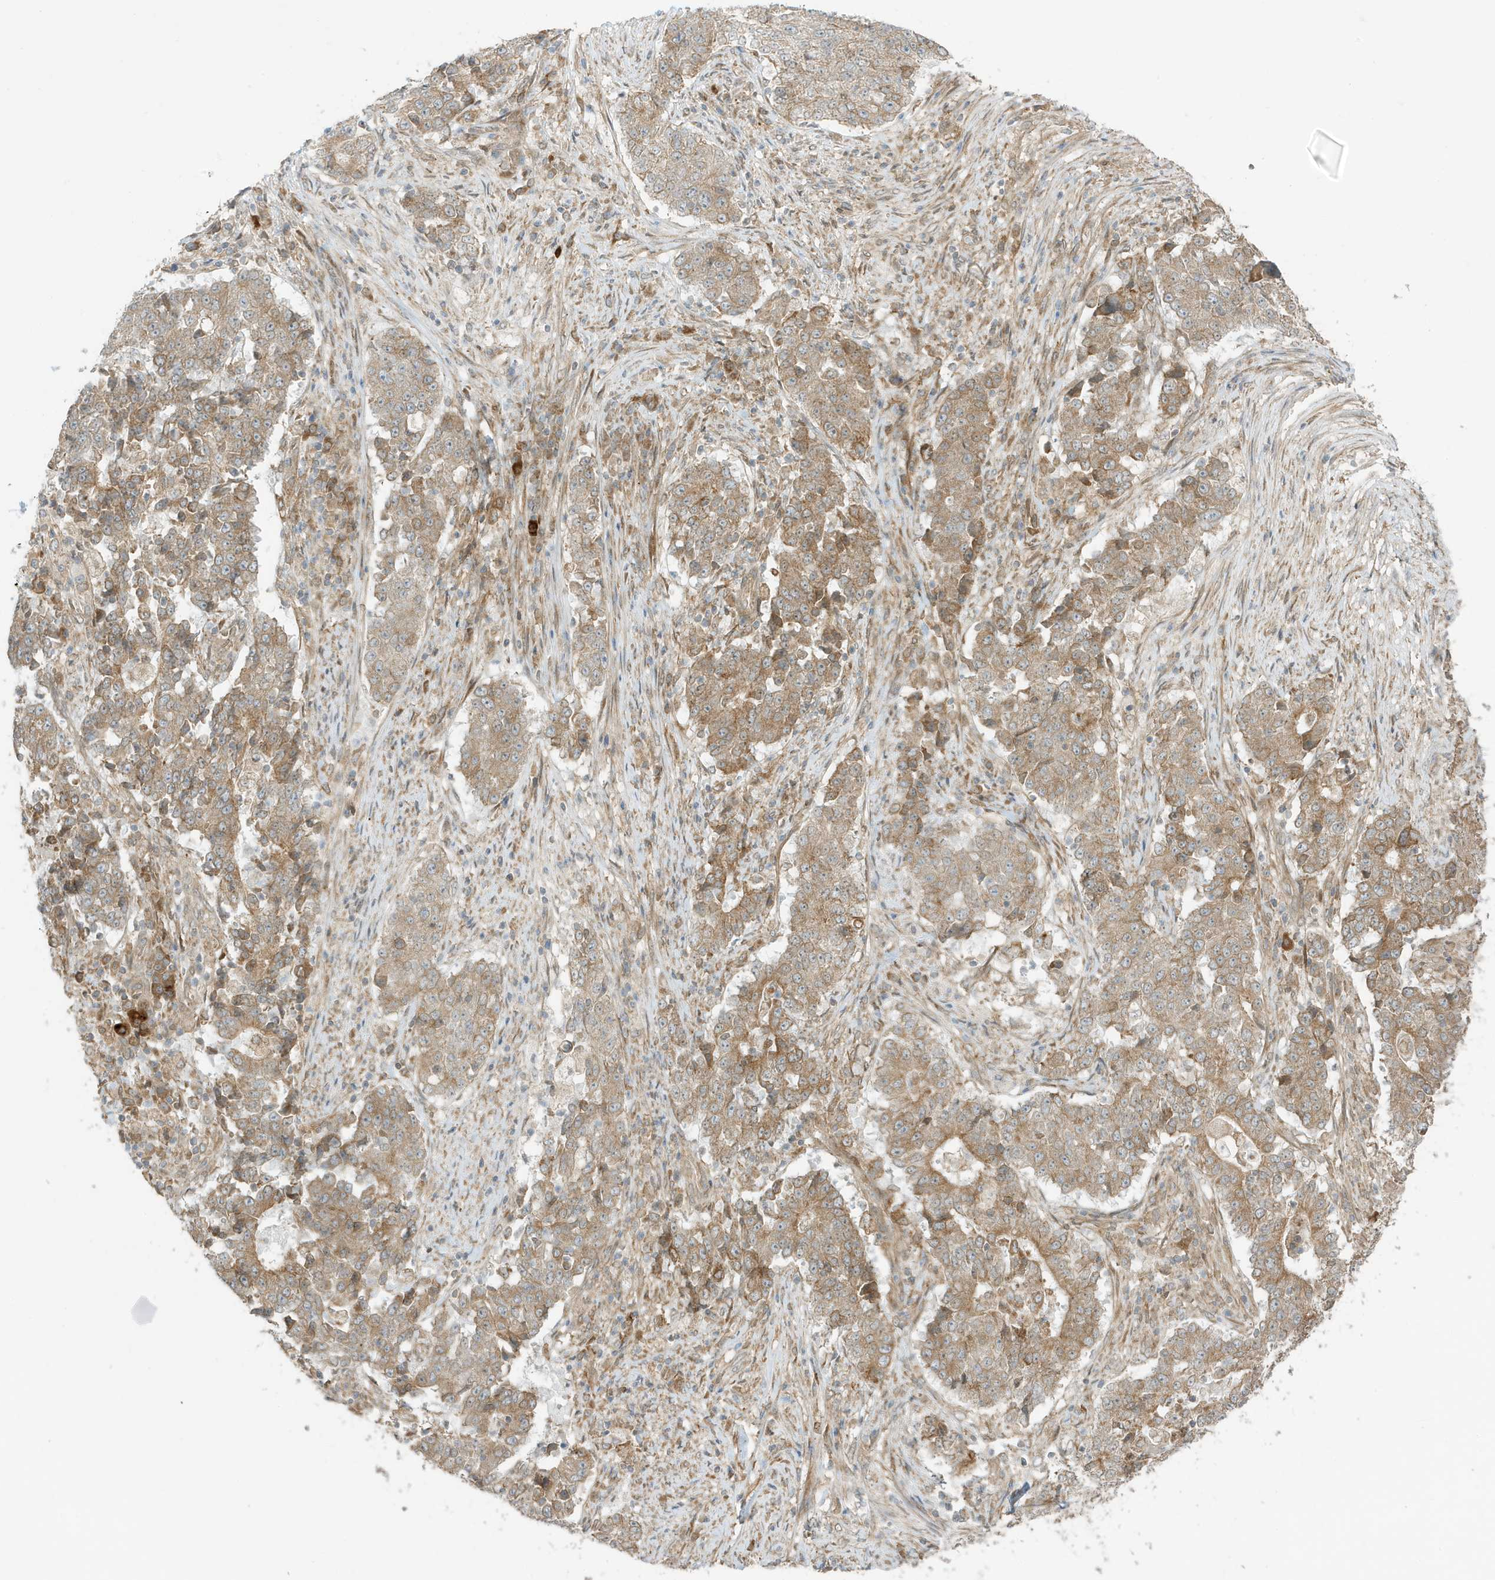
{"staining": {"intensity": "moderate", "quantity": ">75%", "location": "cytoplasmic/membranous"}, "tissue": "stomach cancer", "cell_type": "Tumor cells", "image_type": "cancer", "snomed": [{"axis": "morphology", "description": "Adenocarcinoma, NOS"}, {"axis": "topography", "description": "Stomach"}], "caption": "Stomach cancer stained for a protein exhibits moderate cytoplasmic/membranous positivity in tumor cells. (brown staining indicates protein expression, while blue staining denotes nuclei).", "gene": "SCARF2", "patient": {"sex": "male", "age": 59}}